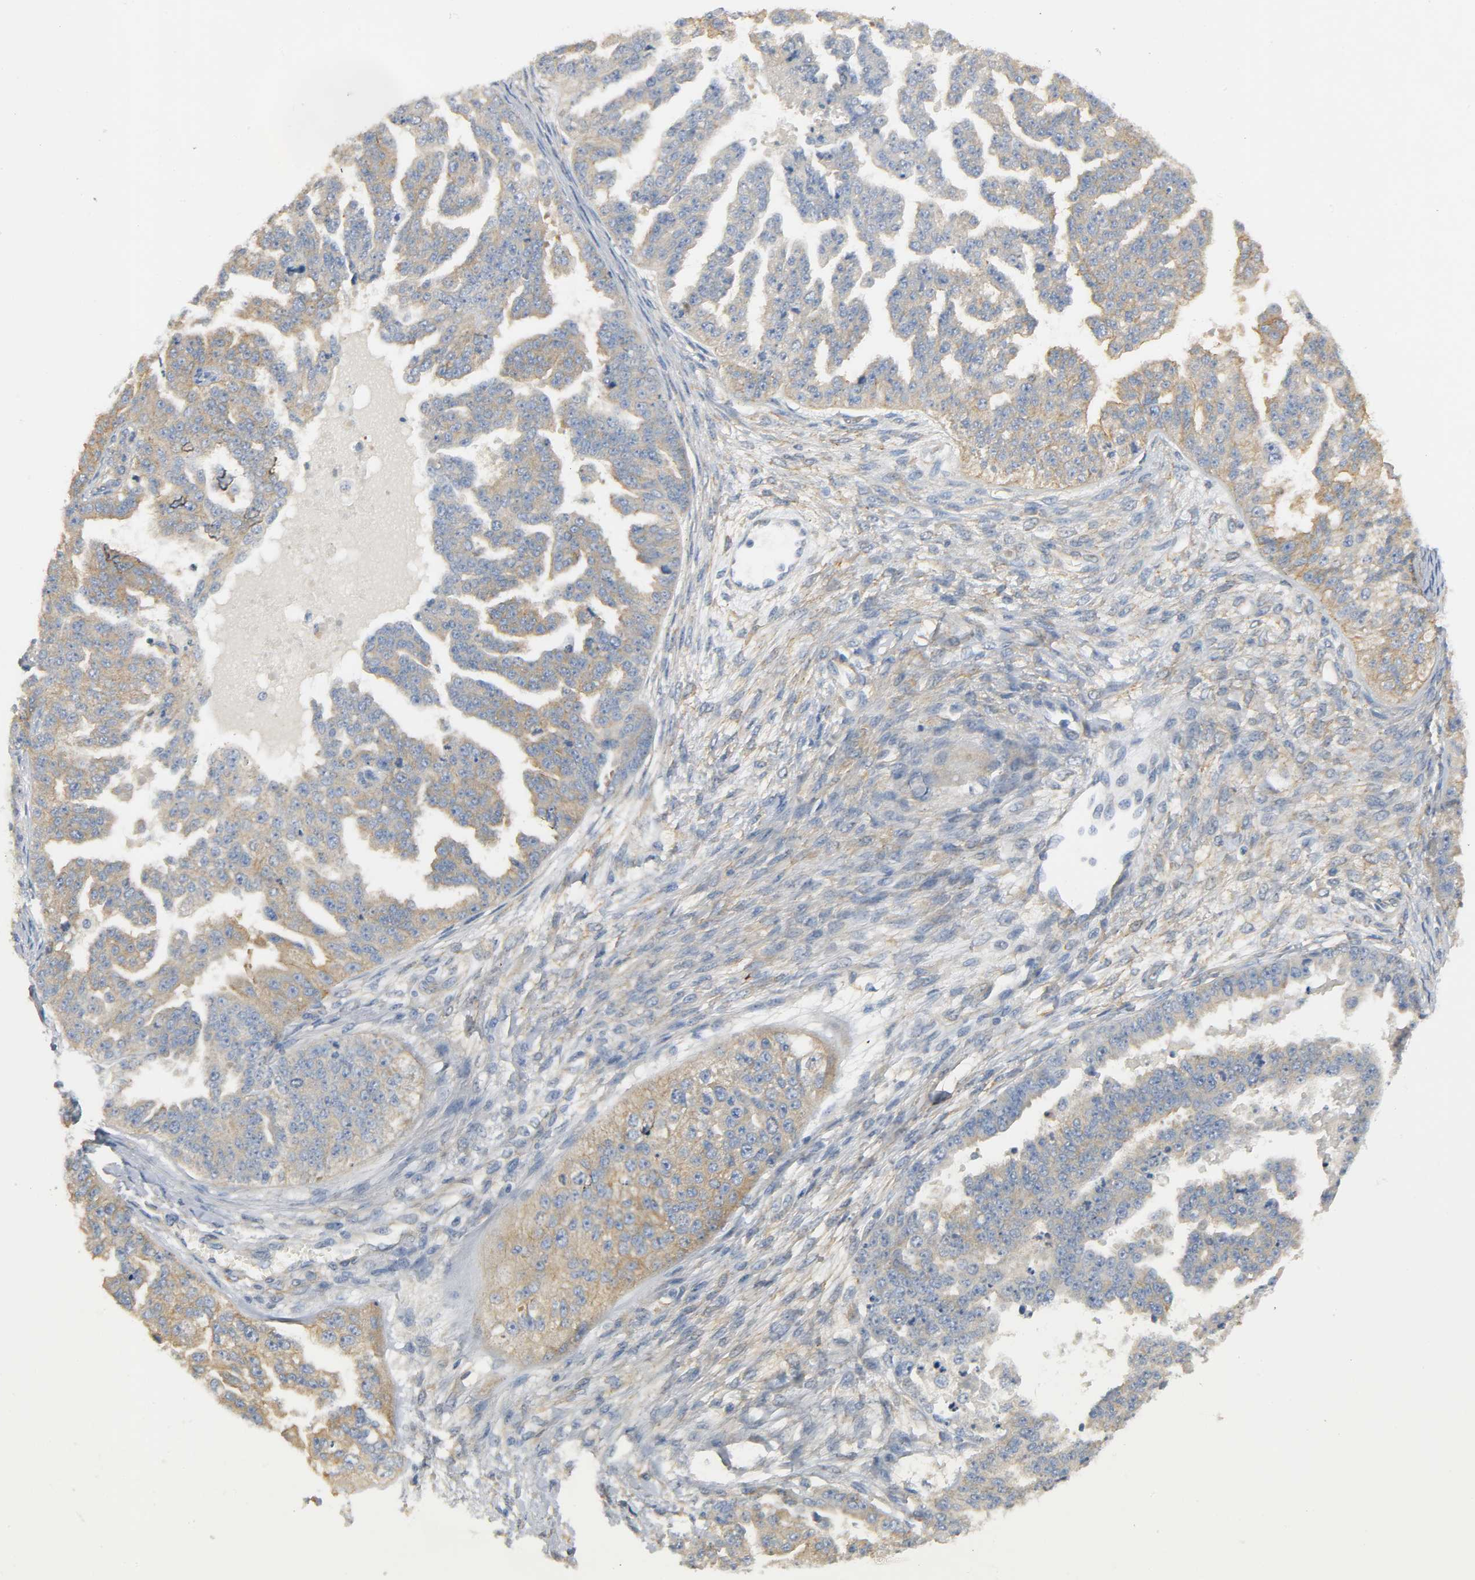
{"staining": {"intensity": "moderate", "quantity": ">75%", "location": "cytoplasmic/membranous"}, "tissue": "ovarian cancer", "cell_type": "Tumor cells", "image_type": "cancer", "snomed": [{"axis": "morphology", "description": "Cystadenocarcinoma, serous, NOS"}, {"axis": "topography", "description": "Ovary"}], "caption": "Human ovarian serous cystadenocarcinoma stained with a brown dye exhibits moderate cytoplasmic/membranous positive positivity in about >75% of tumor cells.", "gene": "ARPC1A", "patient": {"sex": "female", "age": 58}}